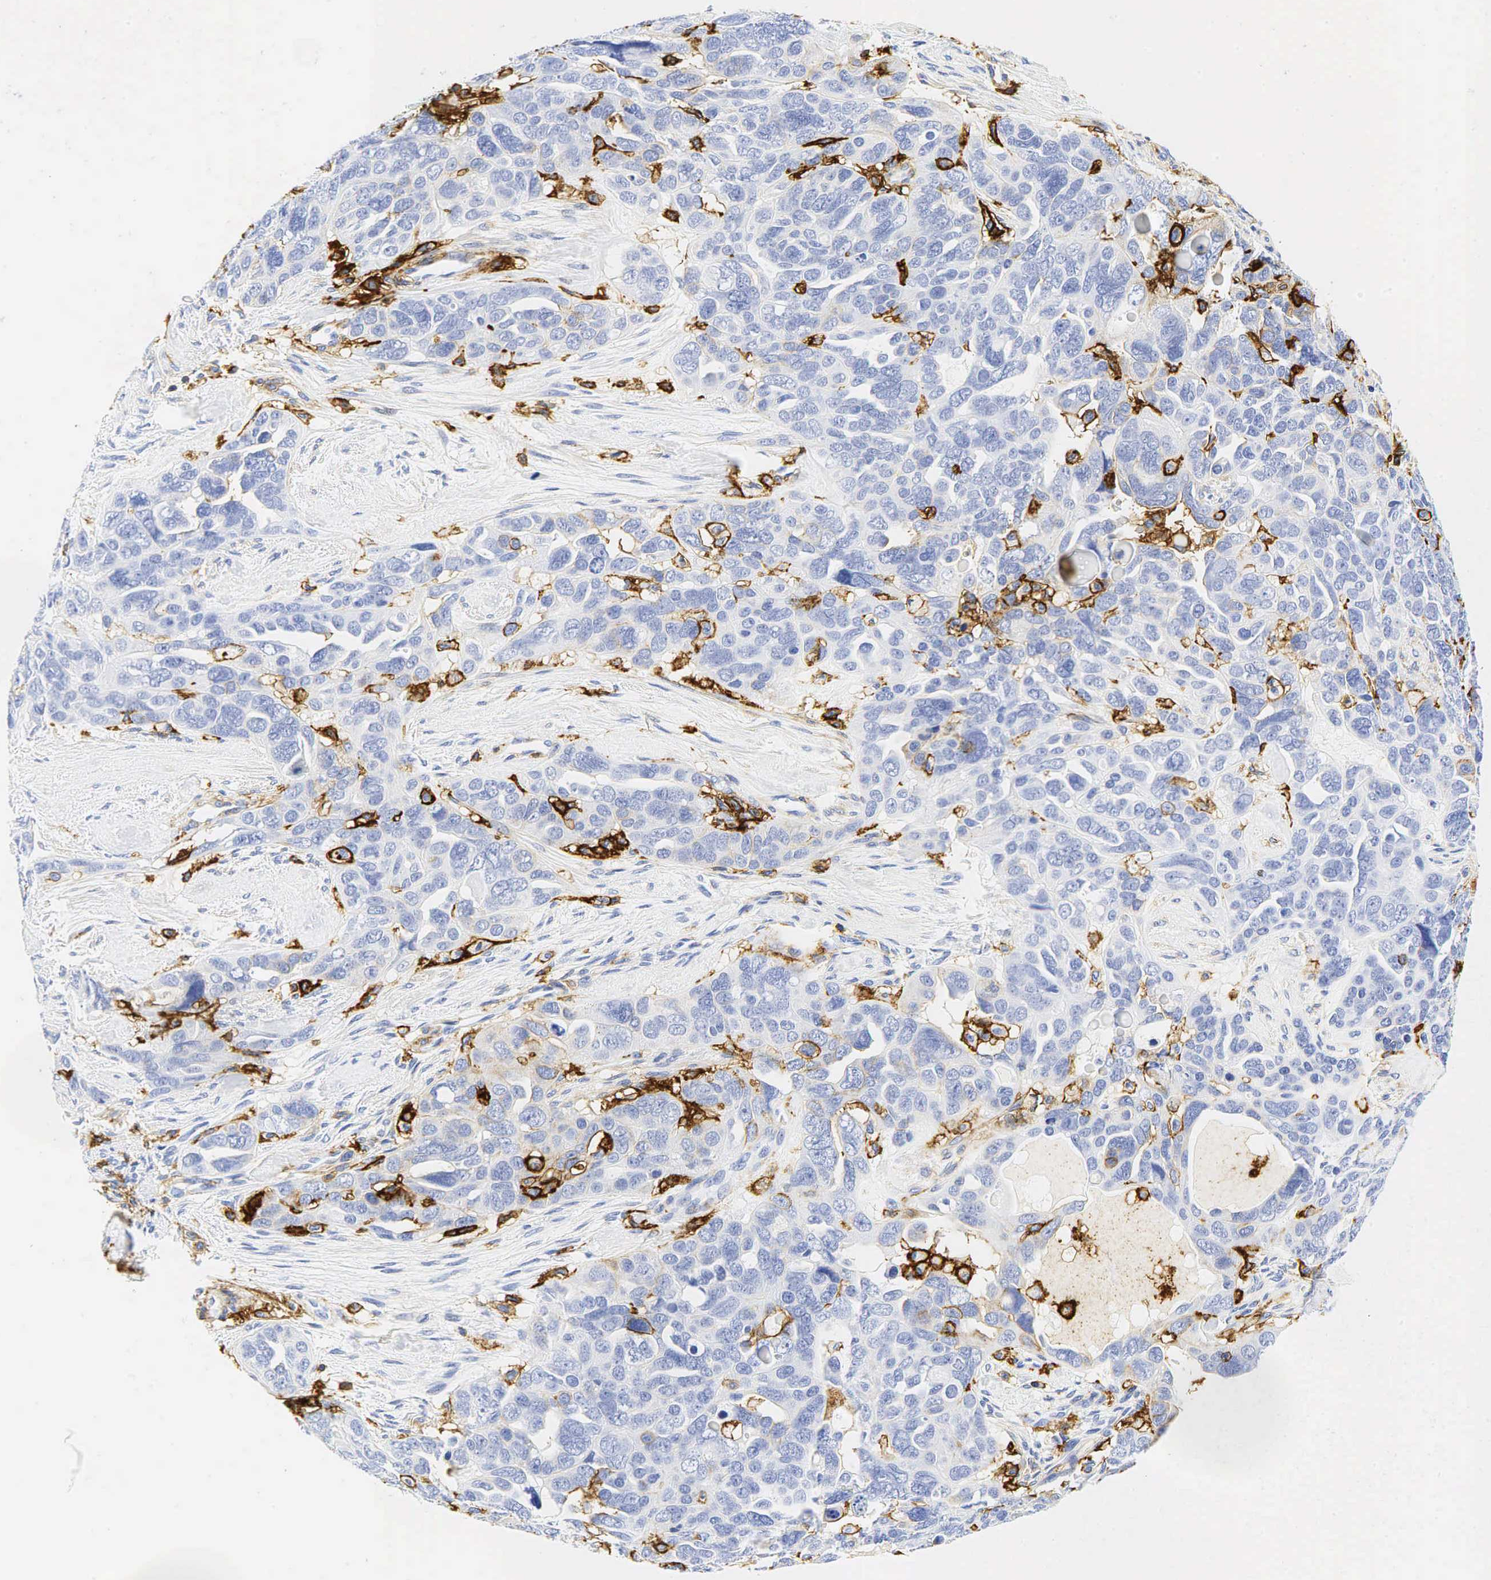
{"staining": {"intensity": "moderate", "quantity": "<25%", "location": "cytoplasmic/membranous"}, "tissue": "ovarian cancer", "cell_type": "Tumor cells", "image_type": "cancer", "snomed": [{"axis": "morphology", "description": "Cystadenocarcinoma, serous, NOS"}, {"axis": "topography", "description": "Ovary"}], "caption": "There is low levels of moderate cytoplasmic/membranous expression in tumor cells of serous cystadenocarcinoma (ovarian), as demonstrated by immunohistochemical staining (brown color).", "gene": "CD44", "patient": {"sex": "female", "age": 63}}